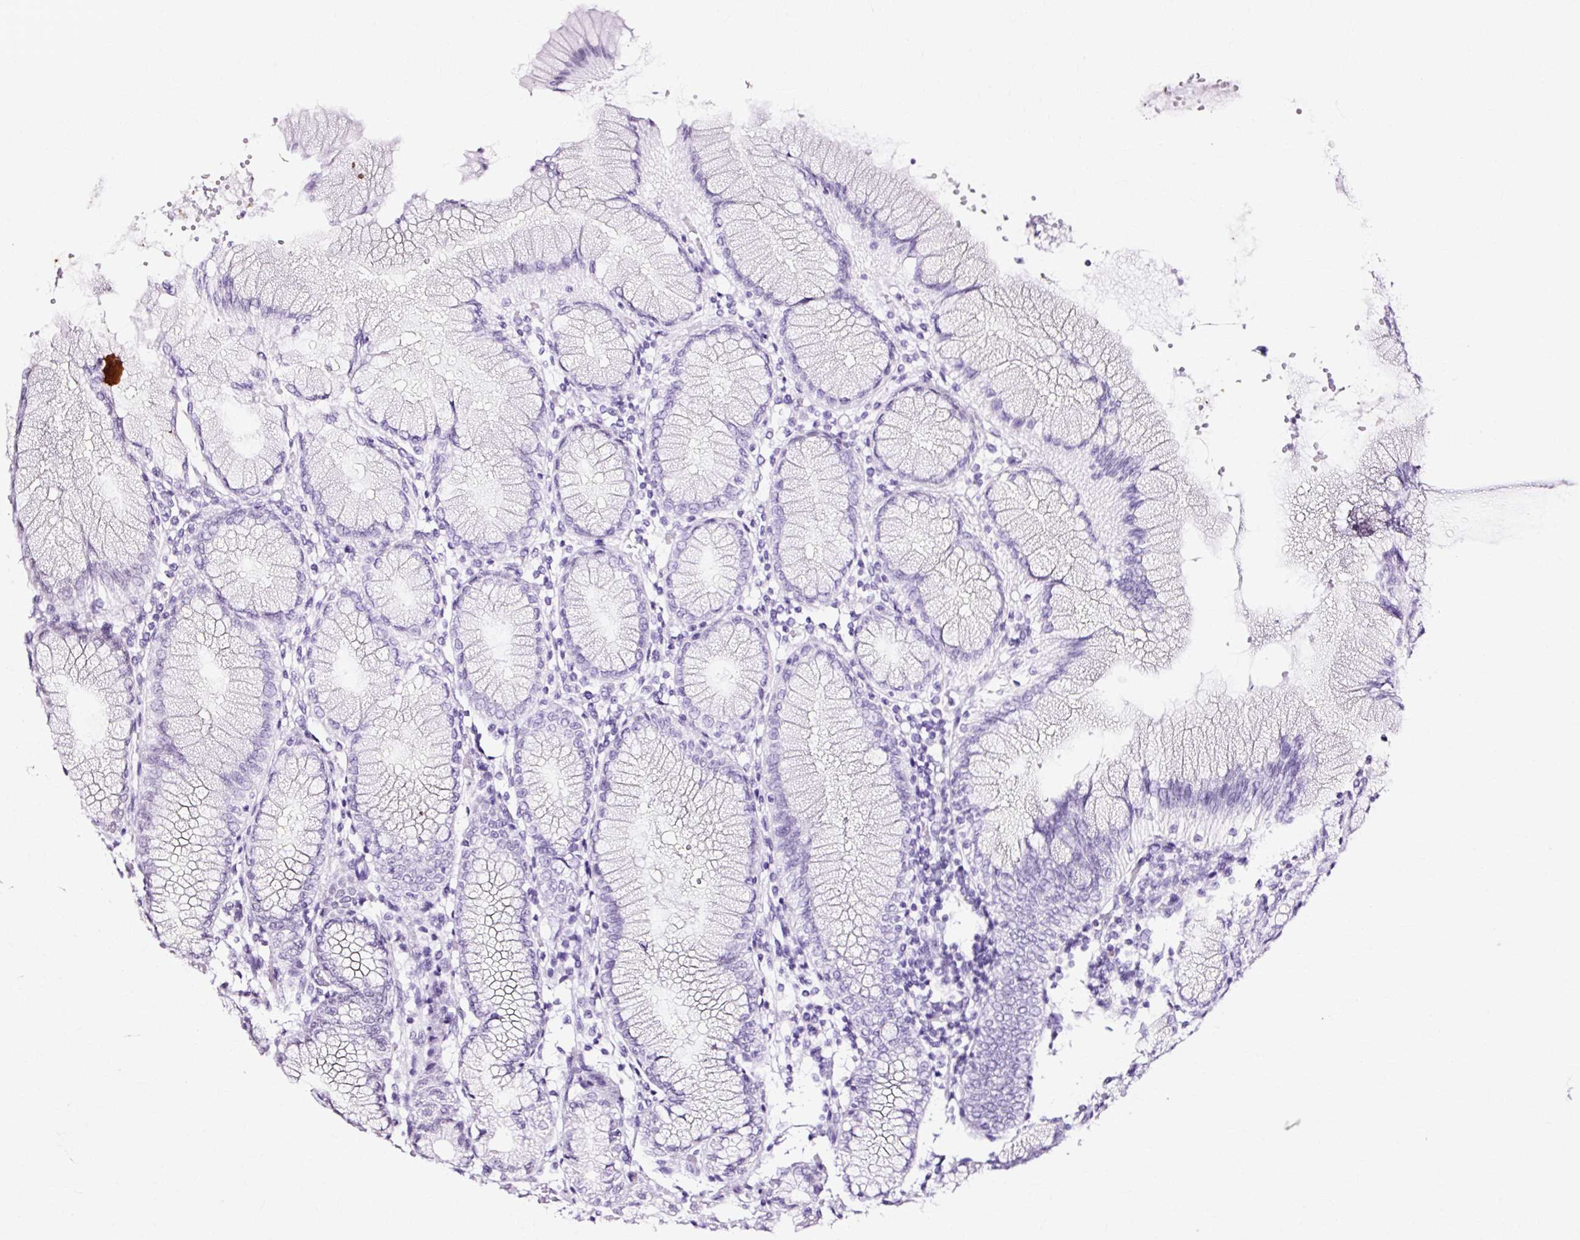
{"staining": {"intensity": "moderate", "quantity": "25%-75%", "location": "nuclear"}, "tissue": "stomach", "cell_type": "Glandular cells", "image_type": "normal", "snomed": [{"axis": "morphology", "description": "Normal tissue, NOS"}, {"axis": "topography", "description": "Stomach"}], "caption": "This micrograph displays normal stomach stained with immunohistochemistry to label a protein in brown. The nuclear of glandular cells show moderate positivity for the protein. Nuclei are counter-stained blue.", "gene": "XRCC6", "patient": {"sex": "female", "age": 57}}